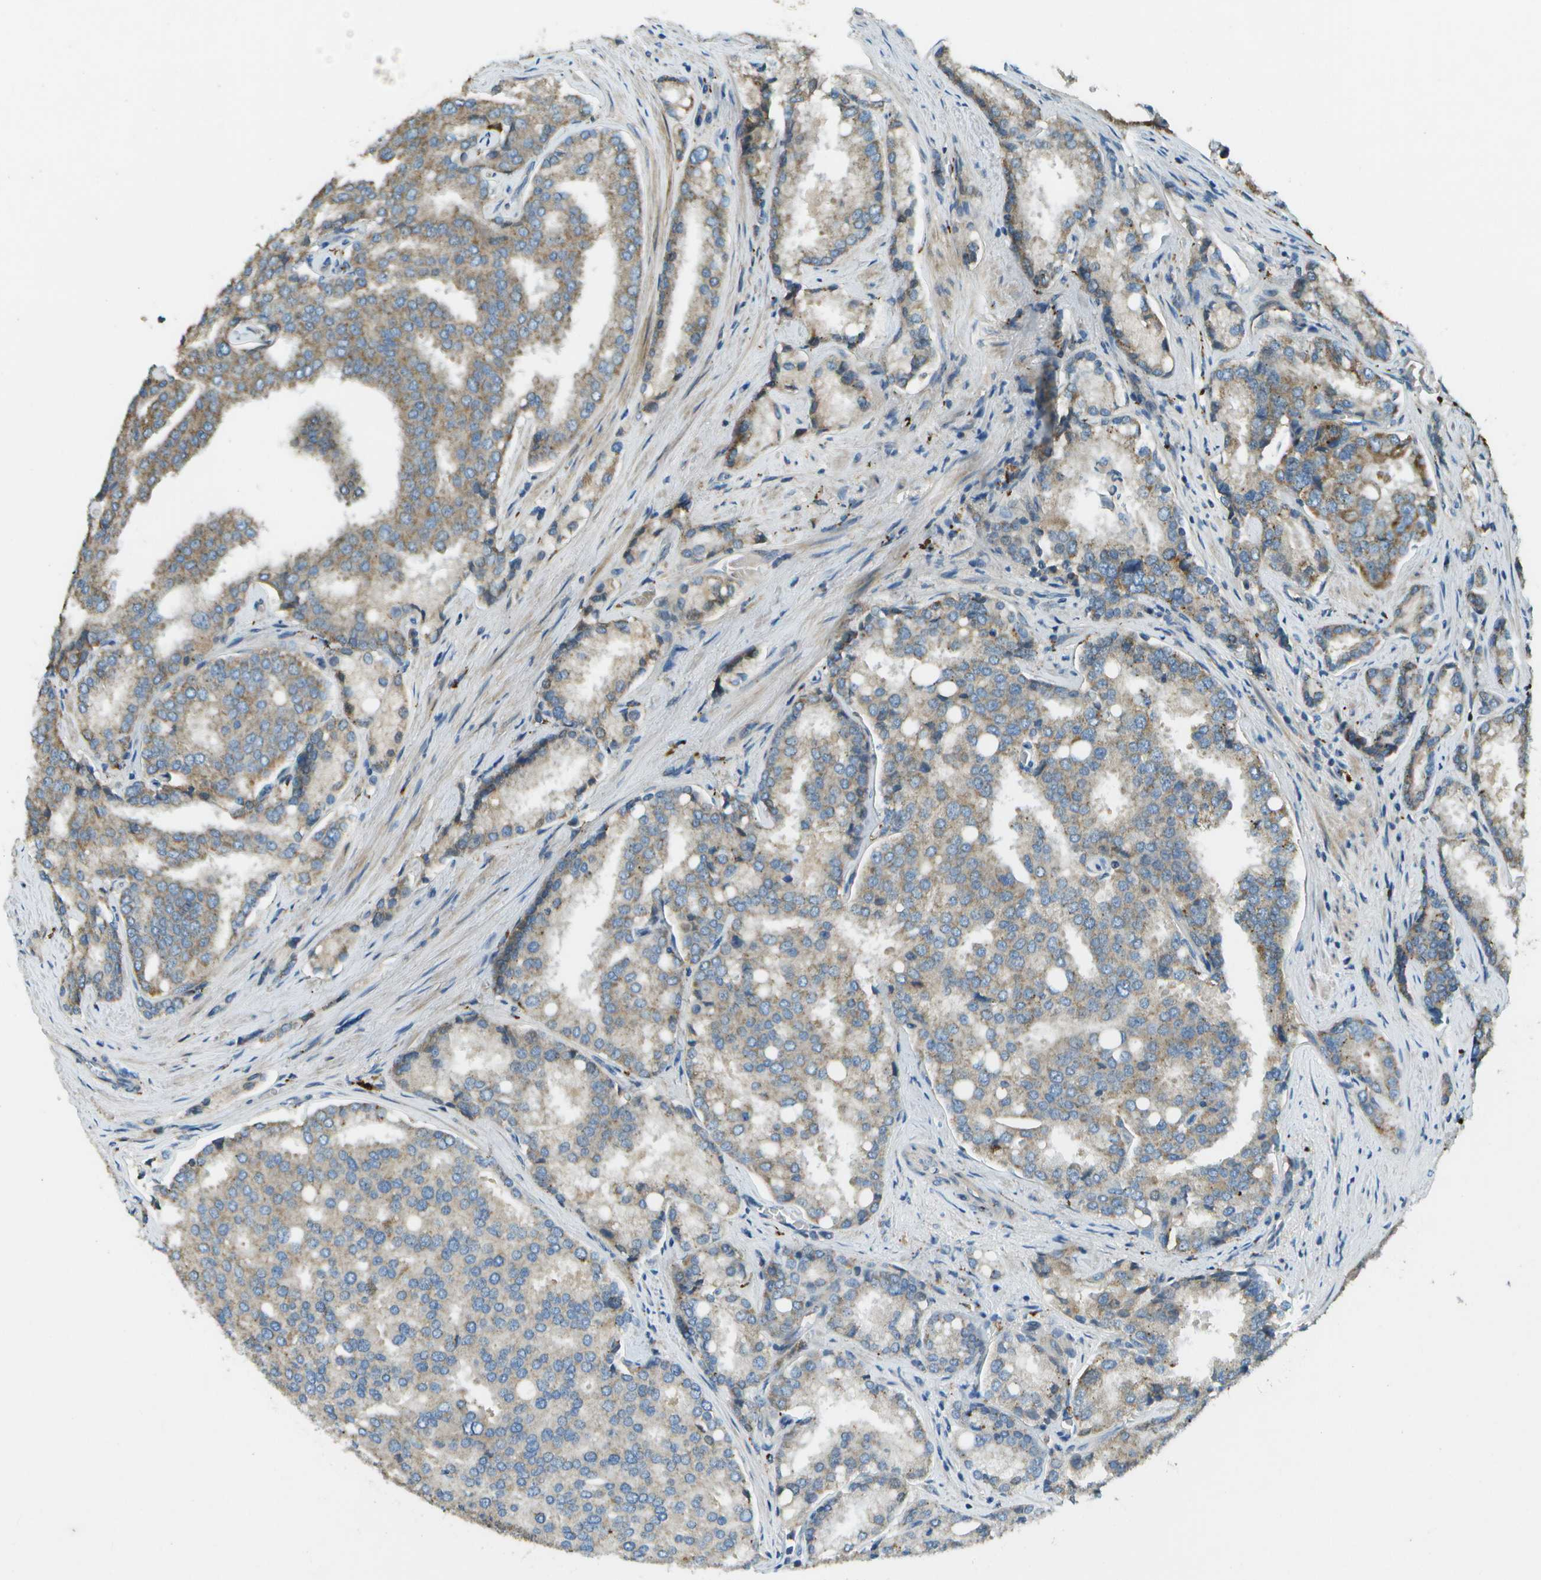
{"staining": {"intensity": "moderate", "quantity": "25%-75%", "location": "cytoplasmic/membranous"}, "tissue": "prostate cancer", "cell_type": "Tumor cells", "image_type": "cancer", "snomed": [{"axis": "morphology", "description": "Adenocarcinoma, High grade"}, {"axis": "topography", "description": "Prostate"}], "caption": "Immunohistochemical staining of high-grade adenocarcinoma (prostate) exhibits moderate cytoplasmic/membranous protein expression in approximately 25%-75% of tumor cells.", "gene": "PXYLP1", "patient": {"sex": "male", "age": 50}}